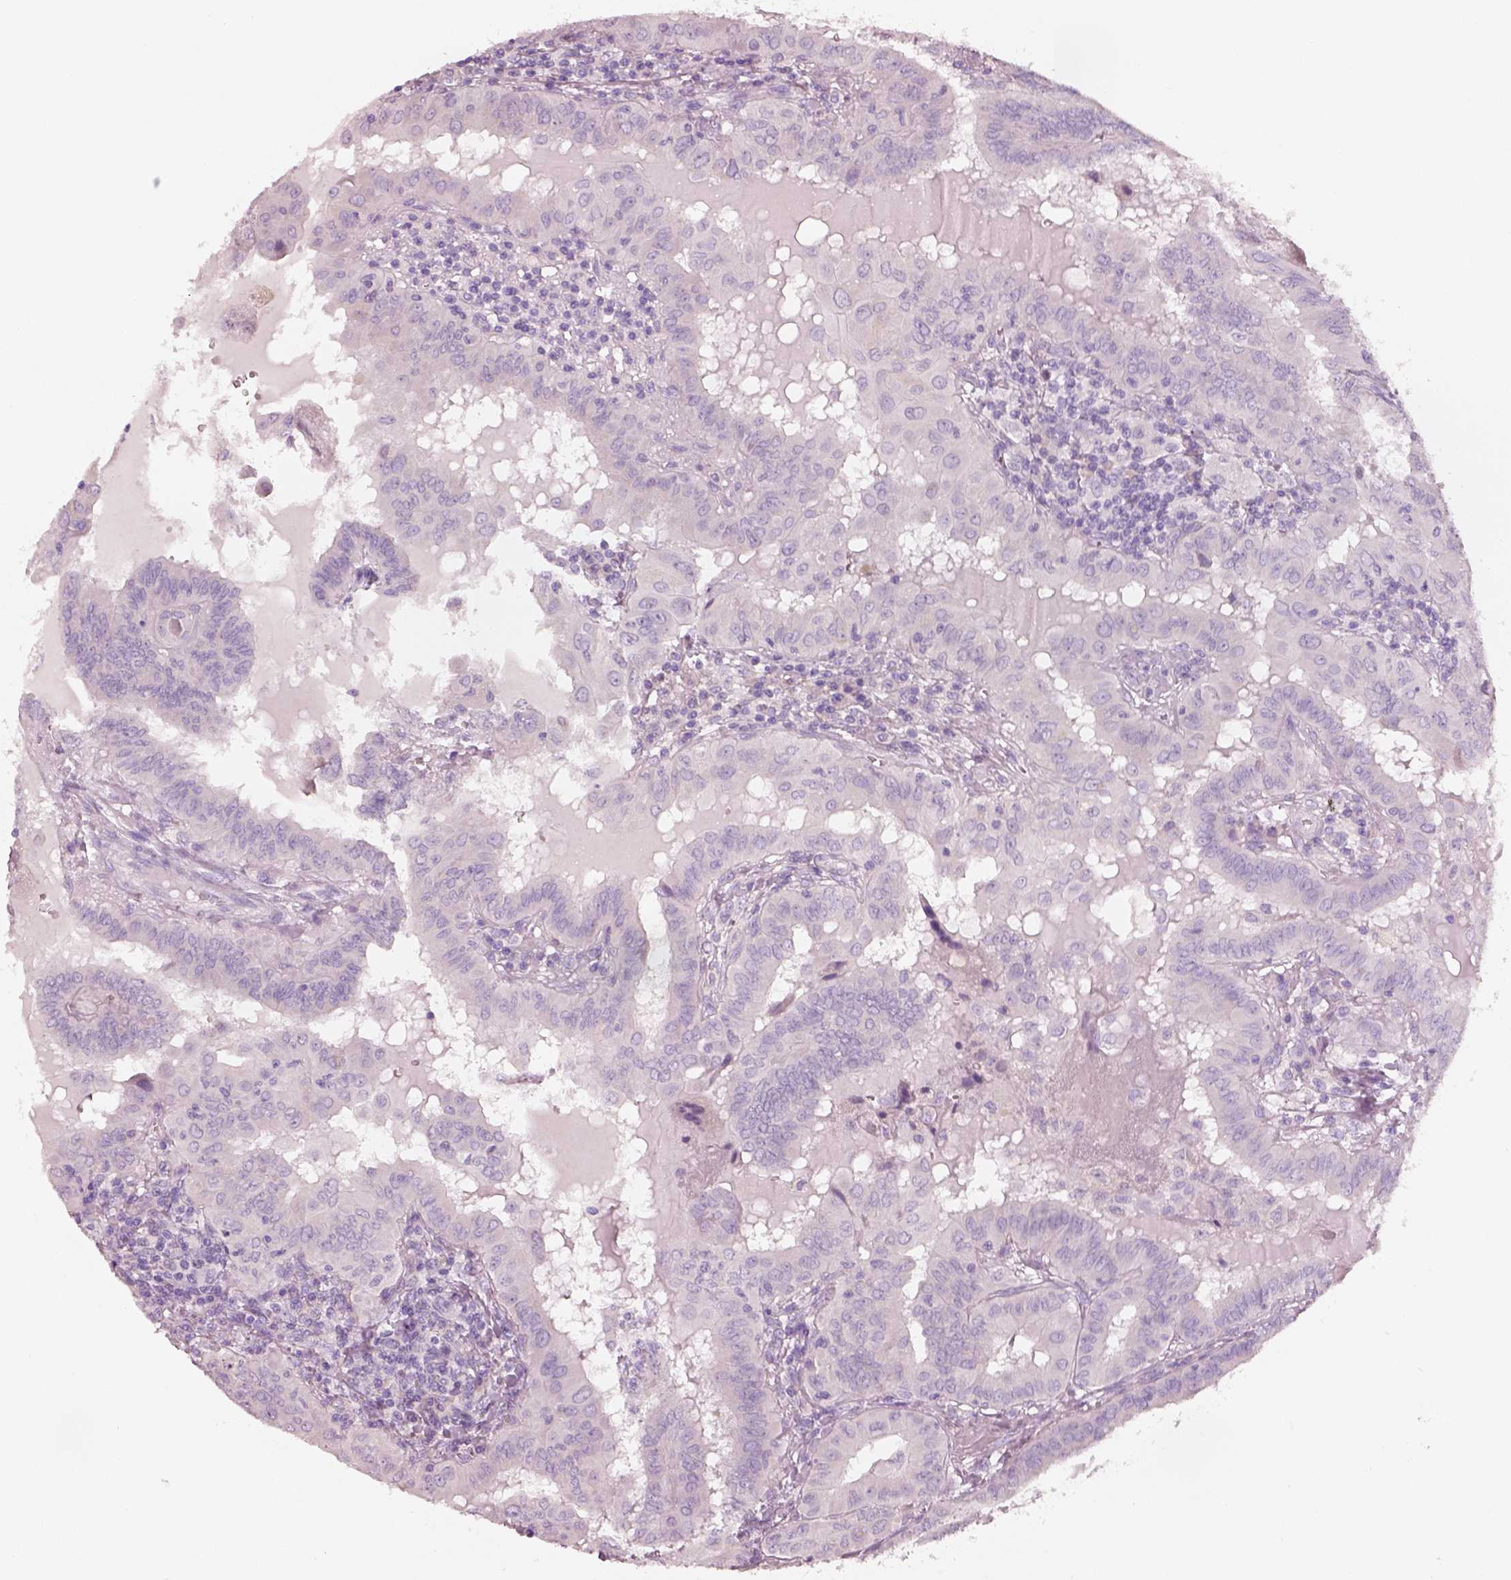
{"staining": {"intensity": "negative", "quantity": "none", "location": "none"}, "tissue": "thyroid cancer", "cell_type": "Tumor cells", "image_type": "cancer", "snomed": [{"axis": "morphology", "description": "Papillary adenocarcinoma, NOS"}, {"axis": "topography", "description": "Thyroid gland"}], "caption": "The micrograph shows no significant staining in tumor cells of thyroid papillary adenocarcinoma.", "gene": "PNOC", "patient": {"sex": "female", "age": 37}}